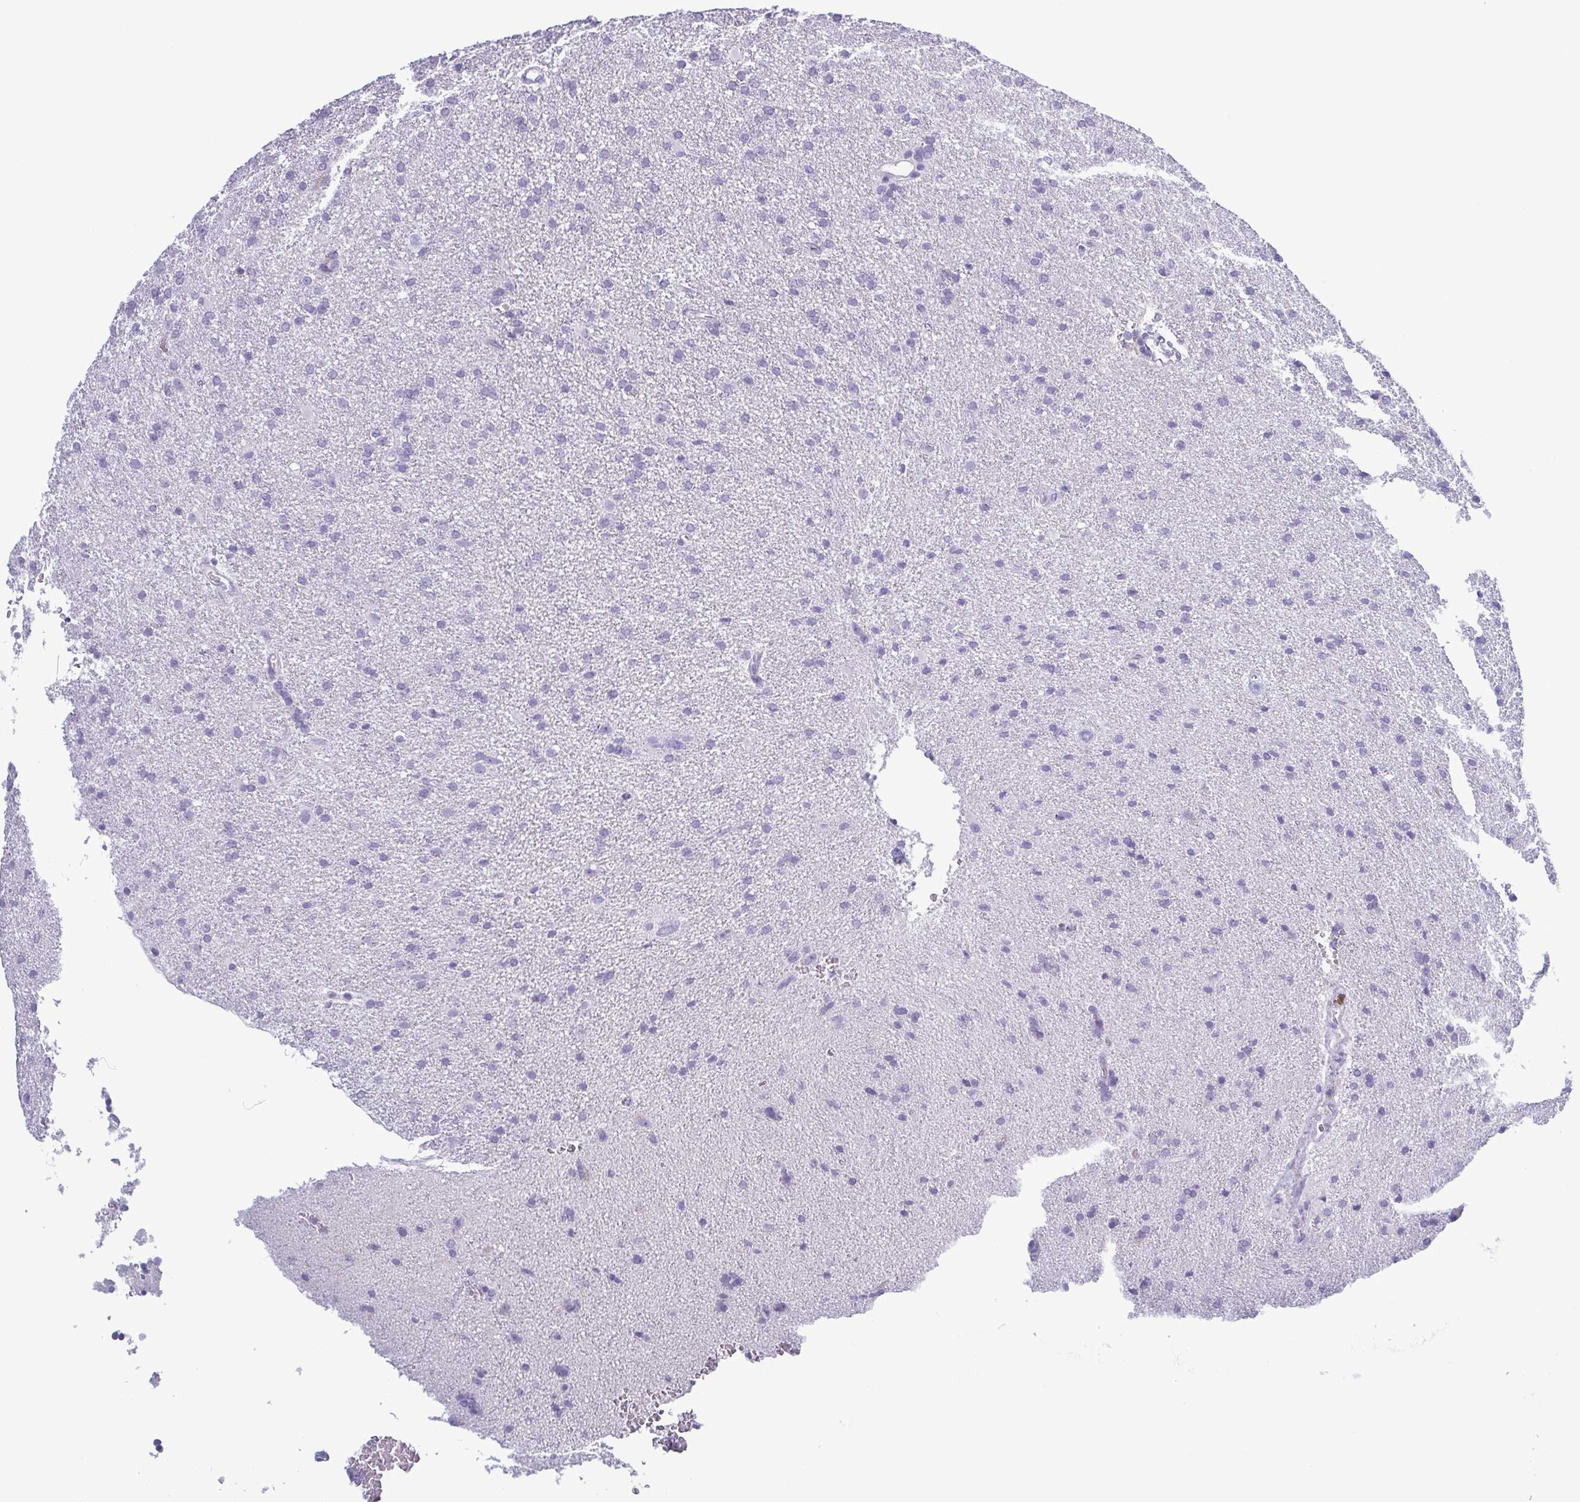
{"staining": {"intensity": "negative", "quantity": "none", "location": "none"}, "tissue": "glioma", "cell_type": "Tumor cells", "image_type": "cancer", "snomed": [{"axis": "morphology", "description": "Glioma, malignant, Low grade"}, {"axis": "topography", "description": "Brain"}], "caption": "Glioma was stained to show a protein in brown. There is no significant staining in tumor cells.", "gene": "KRT10", "patient": {"sex": "male", "age": 66}}